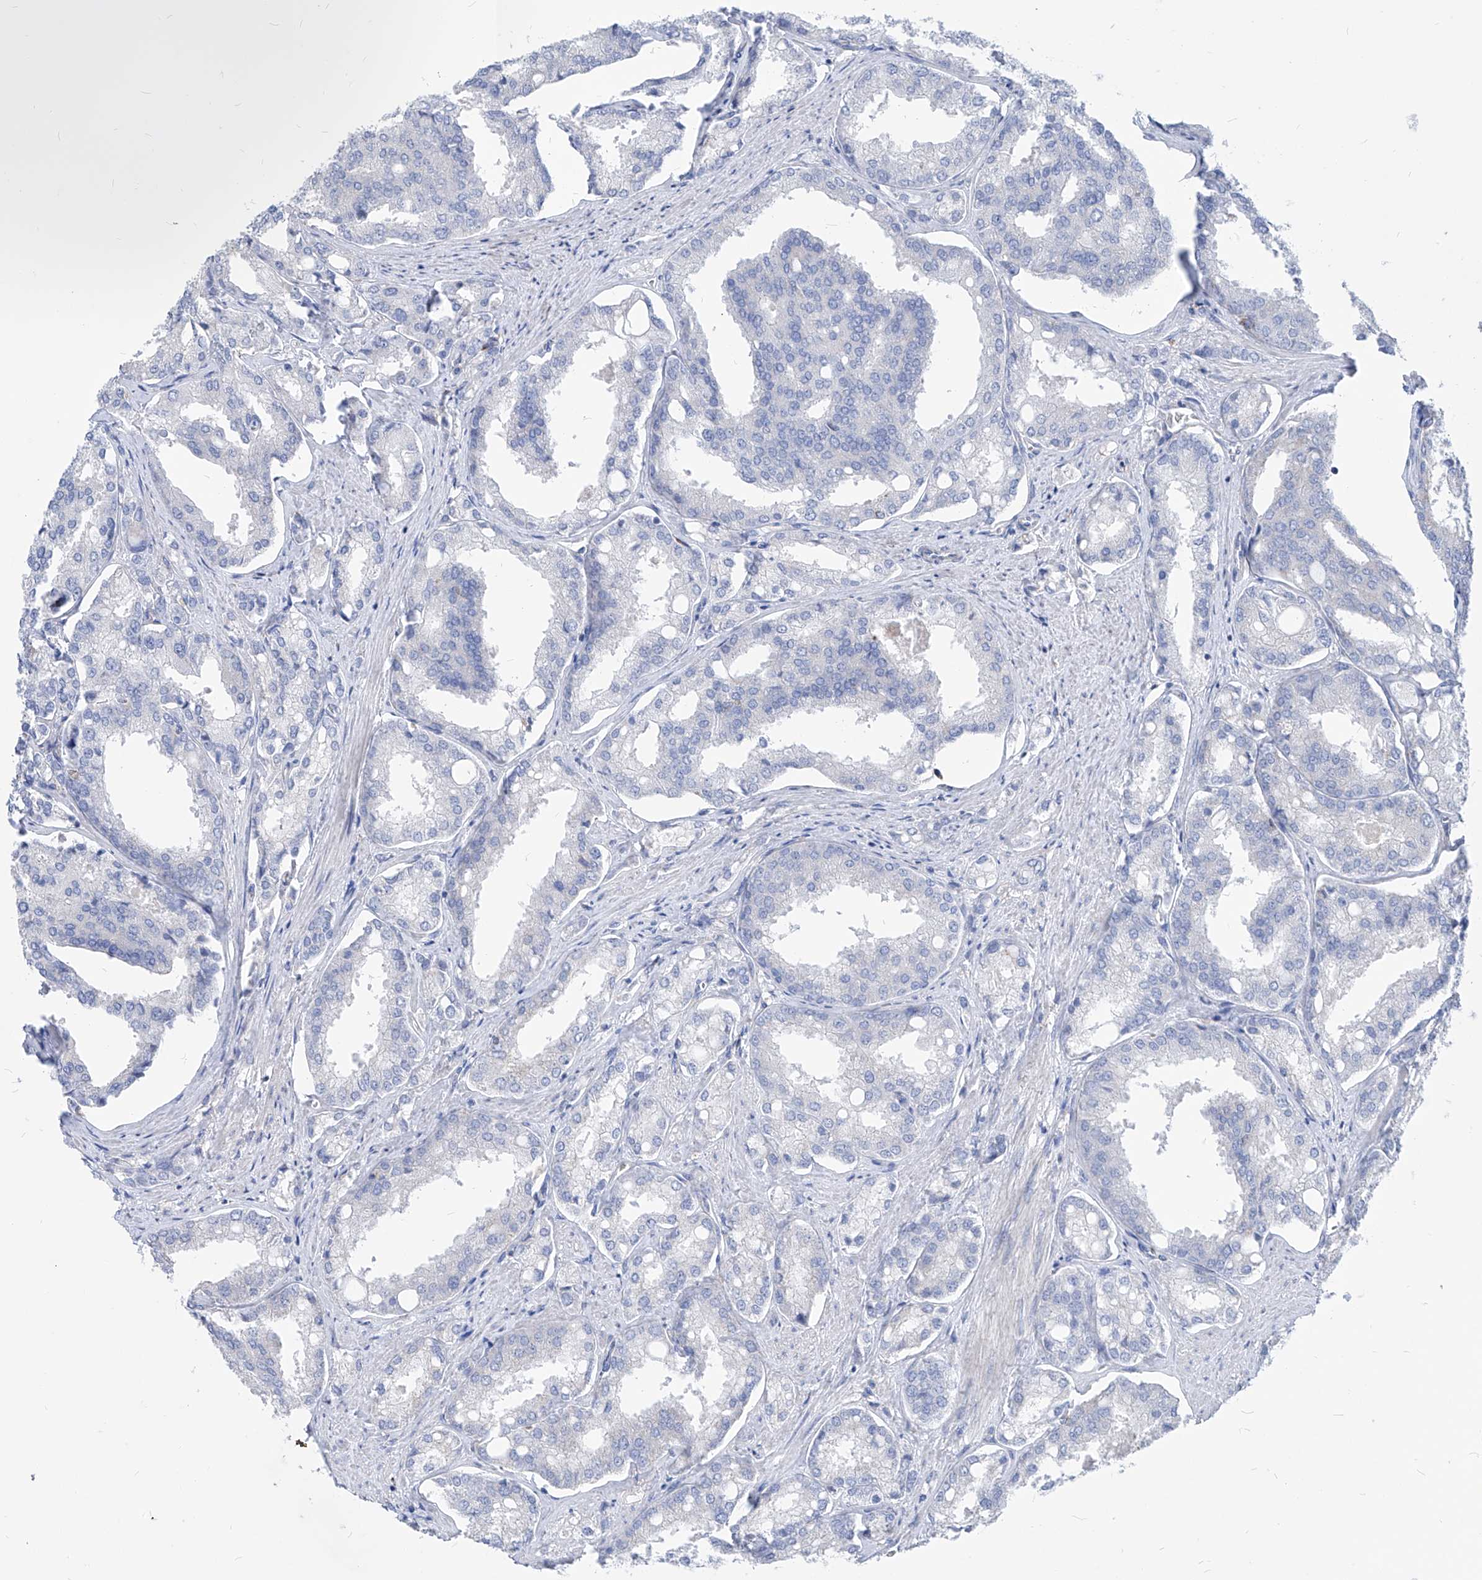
{"staining": {"intensity": "negative", "quantity": "none", "location": "none"}, "tissue": "prostate cancer", "cell_type": "Tumor cells", "image_type": "cancer", "snomed": [{"axis": "morphology", "description": "Adenocarcinoma, High grade"}, {"axis": "topography", "description": "Prostate"}], "caption": "Immunohistochemical staining of prostate cancer shows no significant expression in tumor cells.", "gene": "AGPS", "patient": {"sex": "male", "age": 50}}